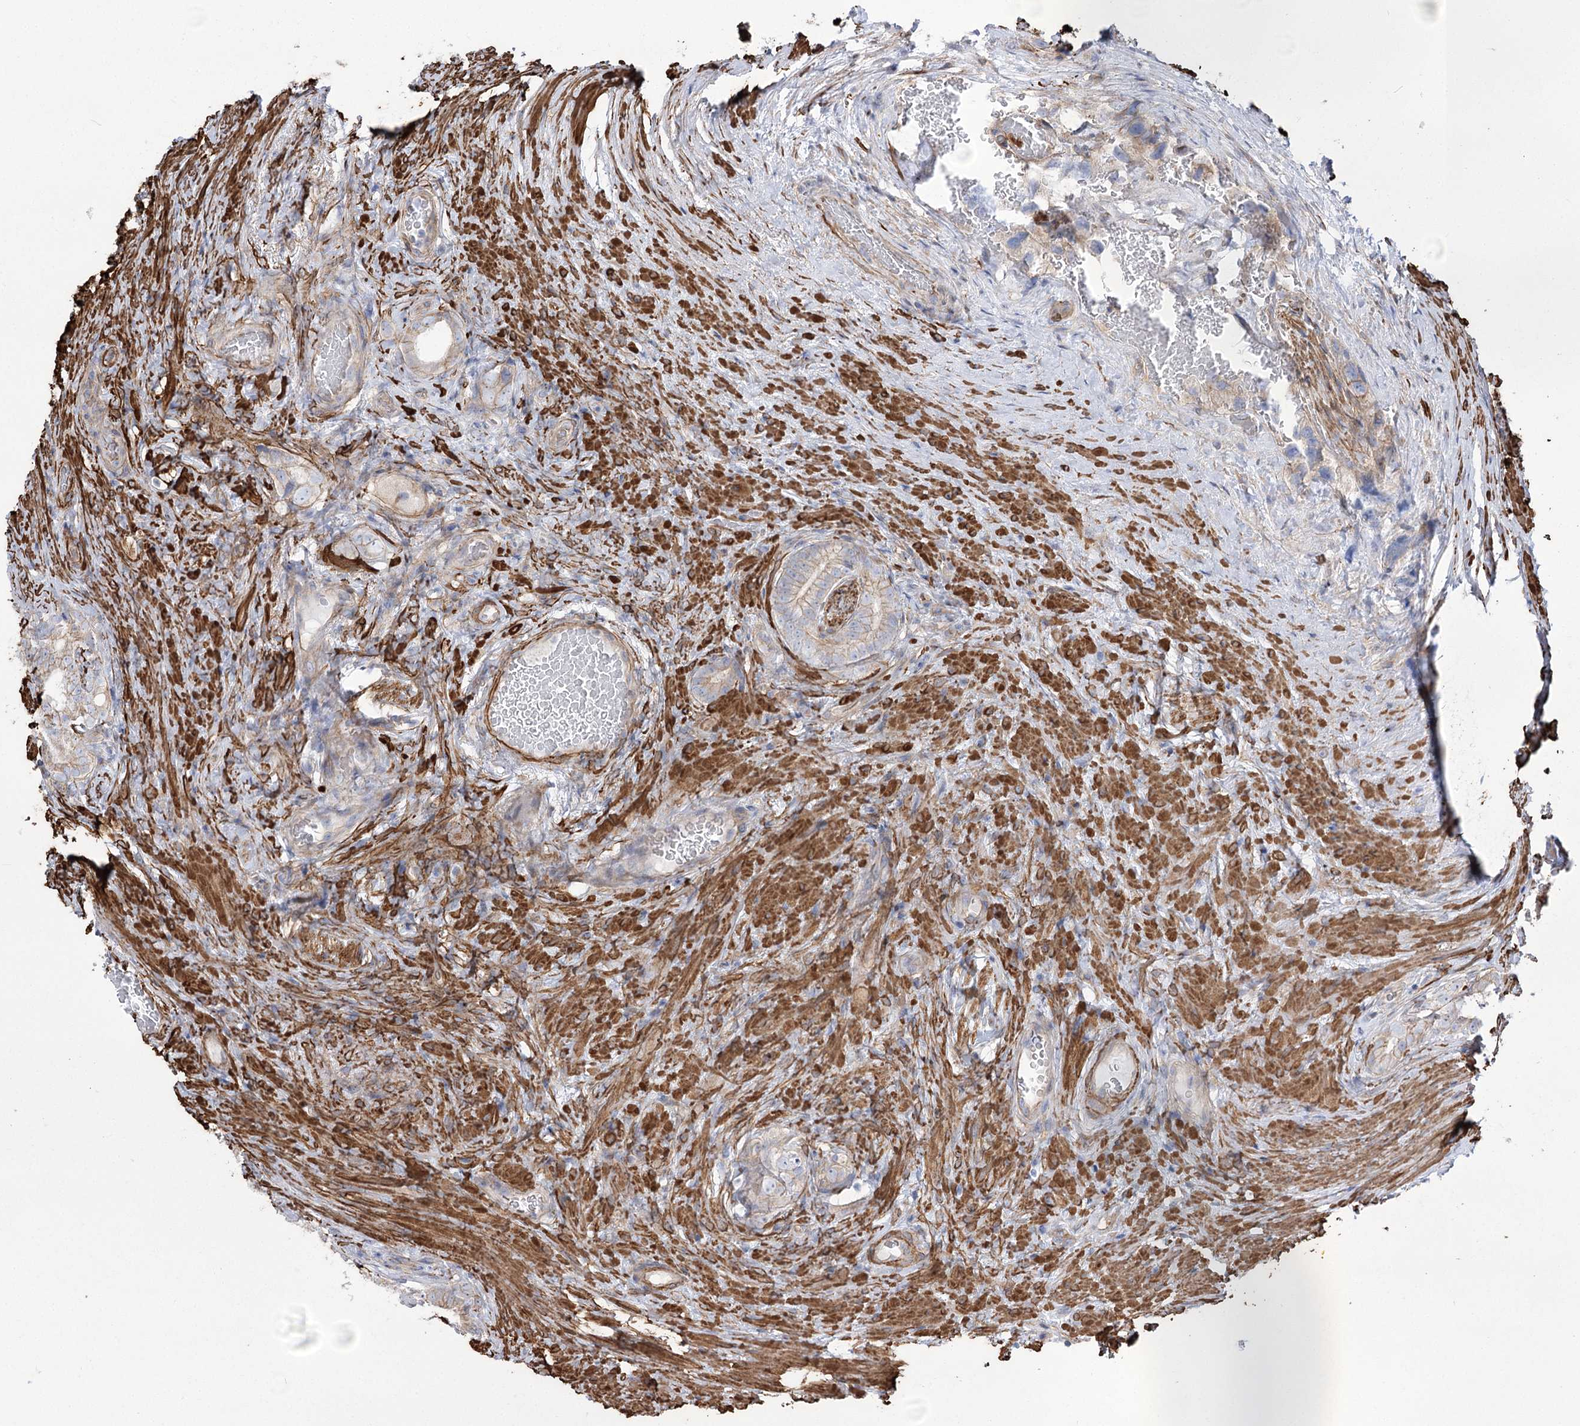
{"staining": {"intensity": "weak", "quantity": "25%-75%", "location": "cytoplasmic/membranous"}, "tissue": "prostate cancer", "cell_type": "Tumor cells", "image_type": "cancer", "snomed": [{"axis": "morphology", "description": "Adenocarcinoma, Low grade"}, {"axis": "topography", "description": "Prostate"}], "caption": "IHC staining of low-grade adenocarcinoma (prostate), which exhibits low levels of weak cytoplasmic/membranous positivity in approximately 25%-75% of tumor cells indicating weak cytoplasmic/membranous protein expression. The staining was performed using DAB (3,3'-diaminobenzidine) (brown) for protein detection and nuclei were counterstained in hematoxylin (blue).", "gene": "PLEKHA5", "patient": {"sex": "male", "age": 71}}